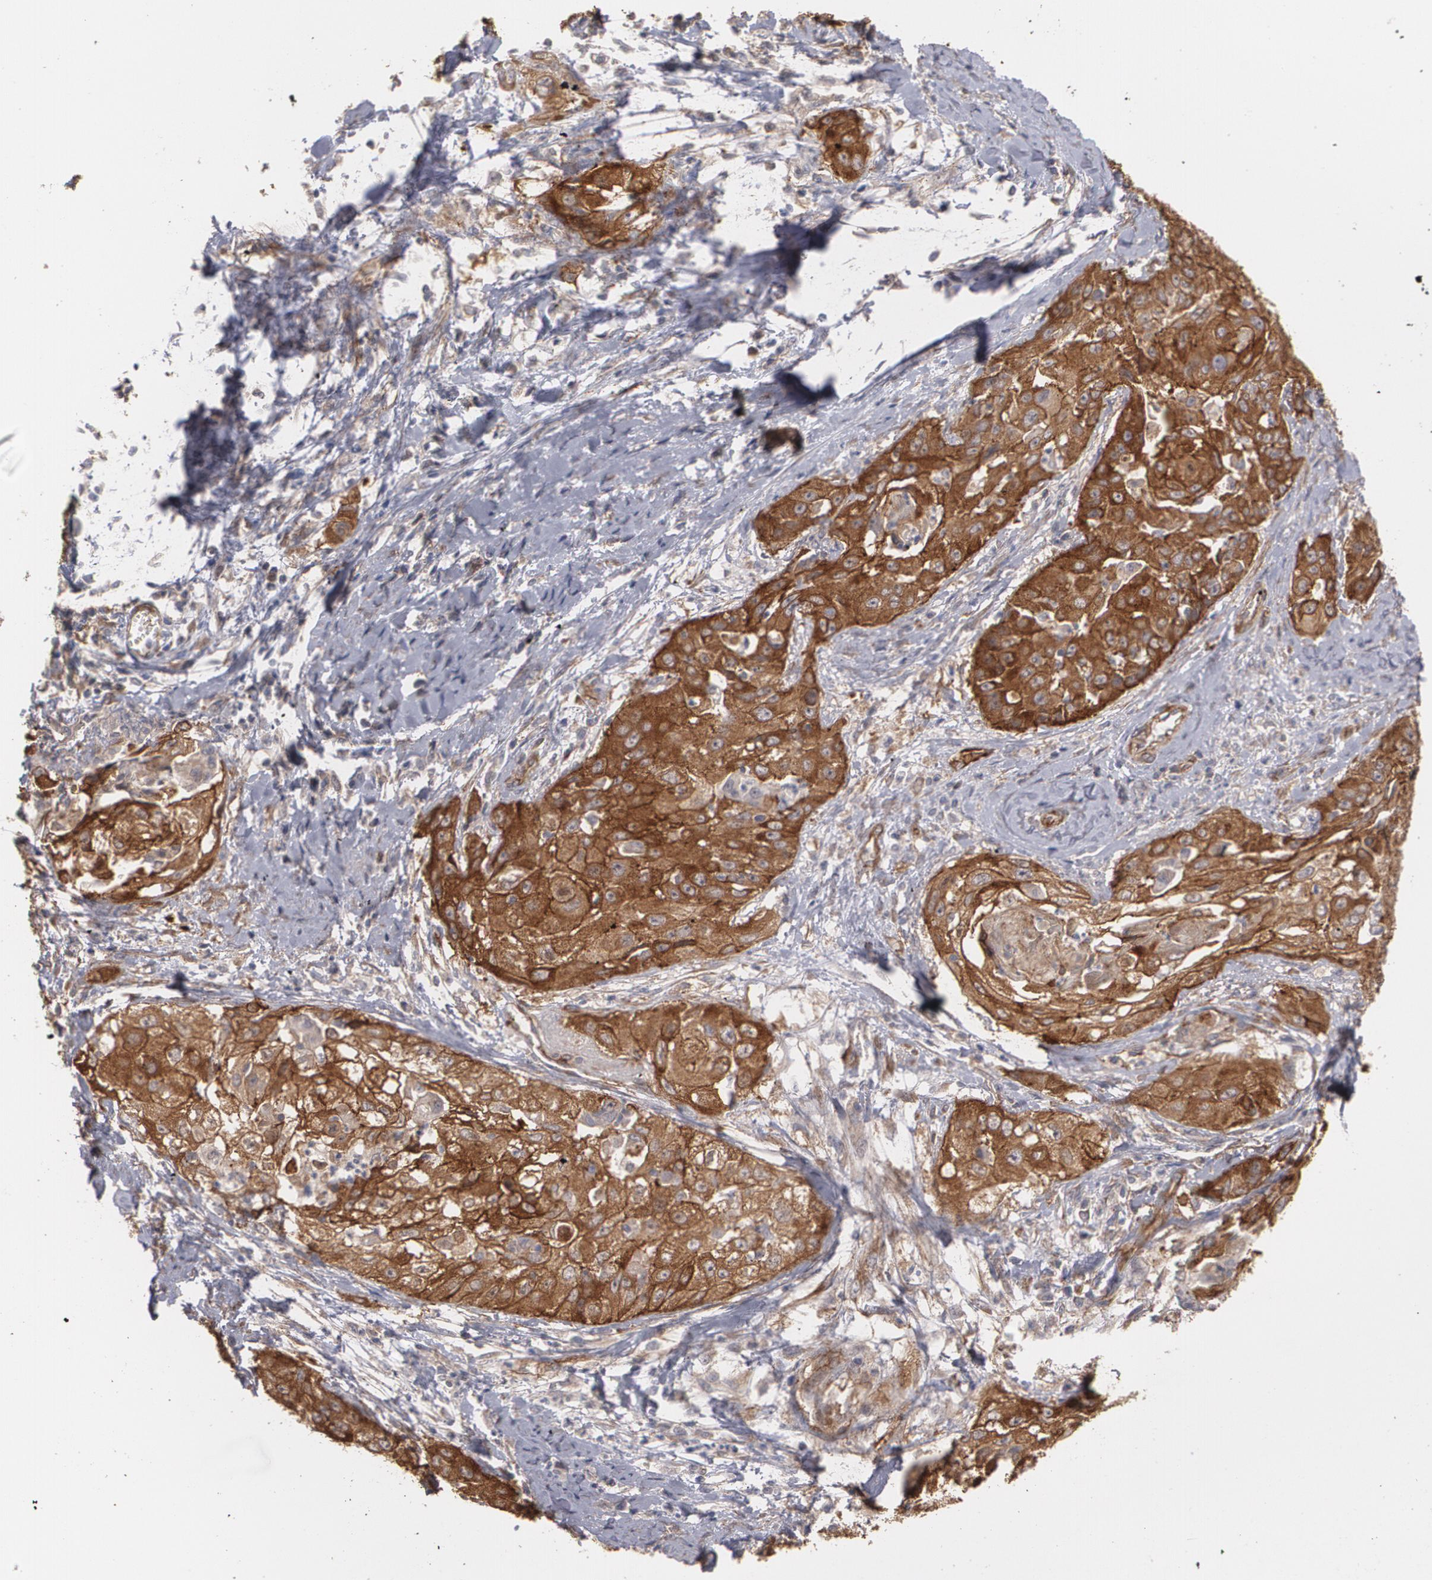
{"staining": {"intensity": "strong", "quantity": ">75%", "location": "cytoplasmic/membranous"}, "tissue": "cervical cancer", "cell_type": "Tumor cells", "image_type": "cancer", "snomed": [{"axis": "morphology", "description": "Squamous cell carcinoma, NOS"}, {"axis": "topography", "description": "Cervix"}], "caption": "Protein staining displays strong cytoplasmic/membranous expression in approximately >75% of tumor cells in cervical squamous cell carcinoma.", "gene": "TJP1", "patient": {"sex": "female", "age": 64}}